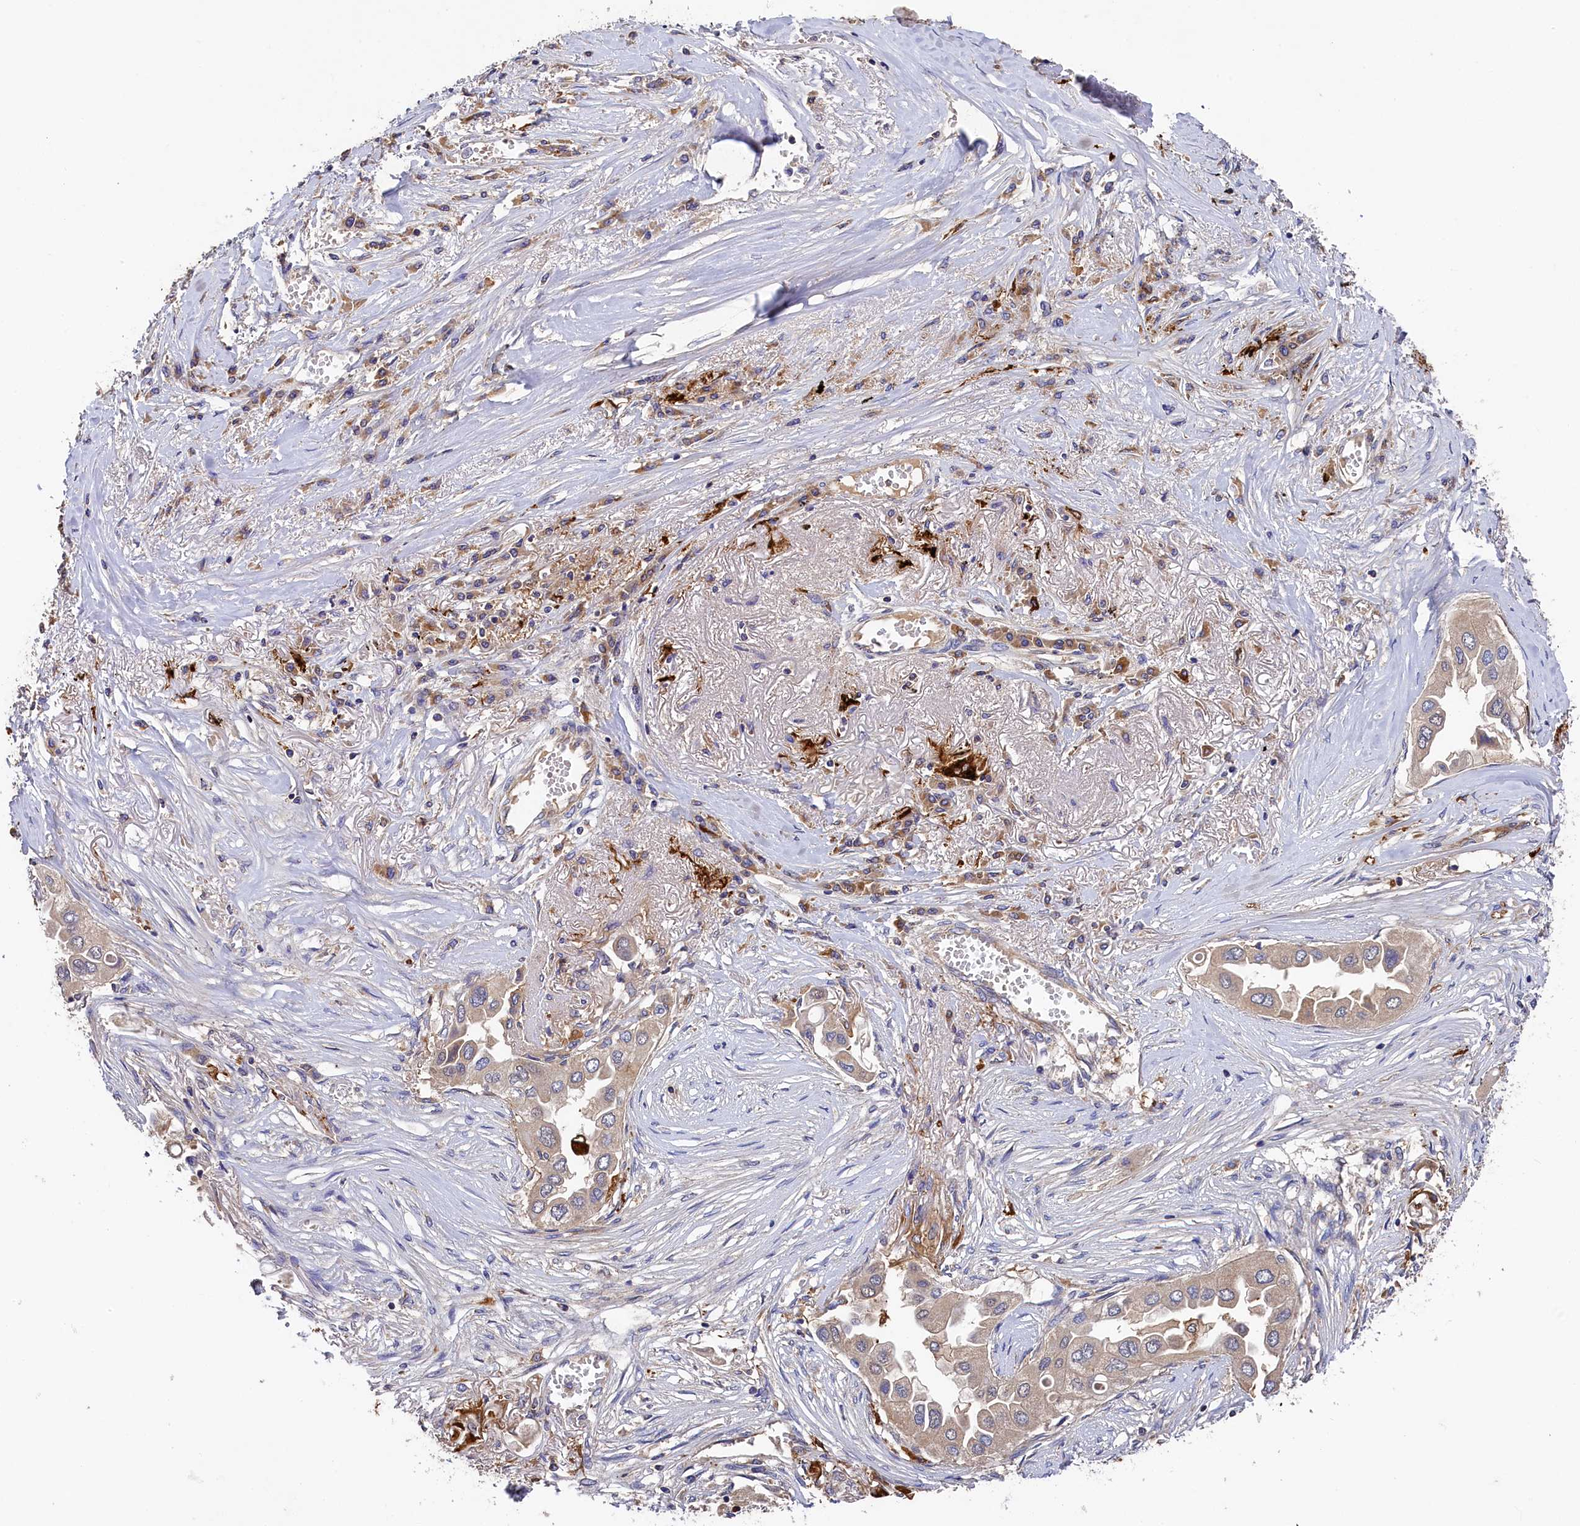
{"staining": {"intensity": "negative", "quantity": "none", "location": "none"}, "tissue": "lung cancer", "cell_type": "Tumor cells", "image_type": "cancer", "snomed": [{"axis": "morphology", "description": "Adenocarcinoma, NOS"}, {"axis": "topography", "description": "Lung"}], "caption": "A histopathology image of human lung cancer (adenocarcinoma) is negative for staining in tumor cells.", "gene": "SEC31B", "patient": {"sex": "female", "age": 76}}